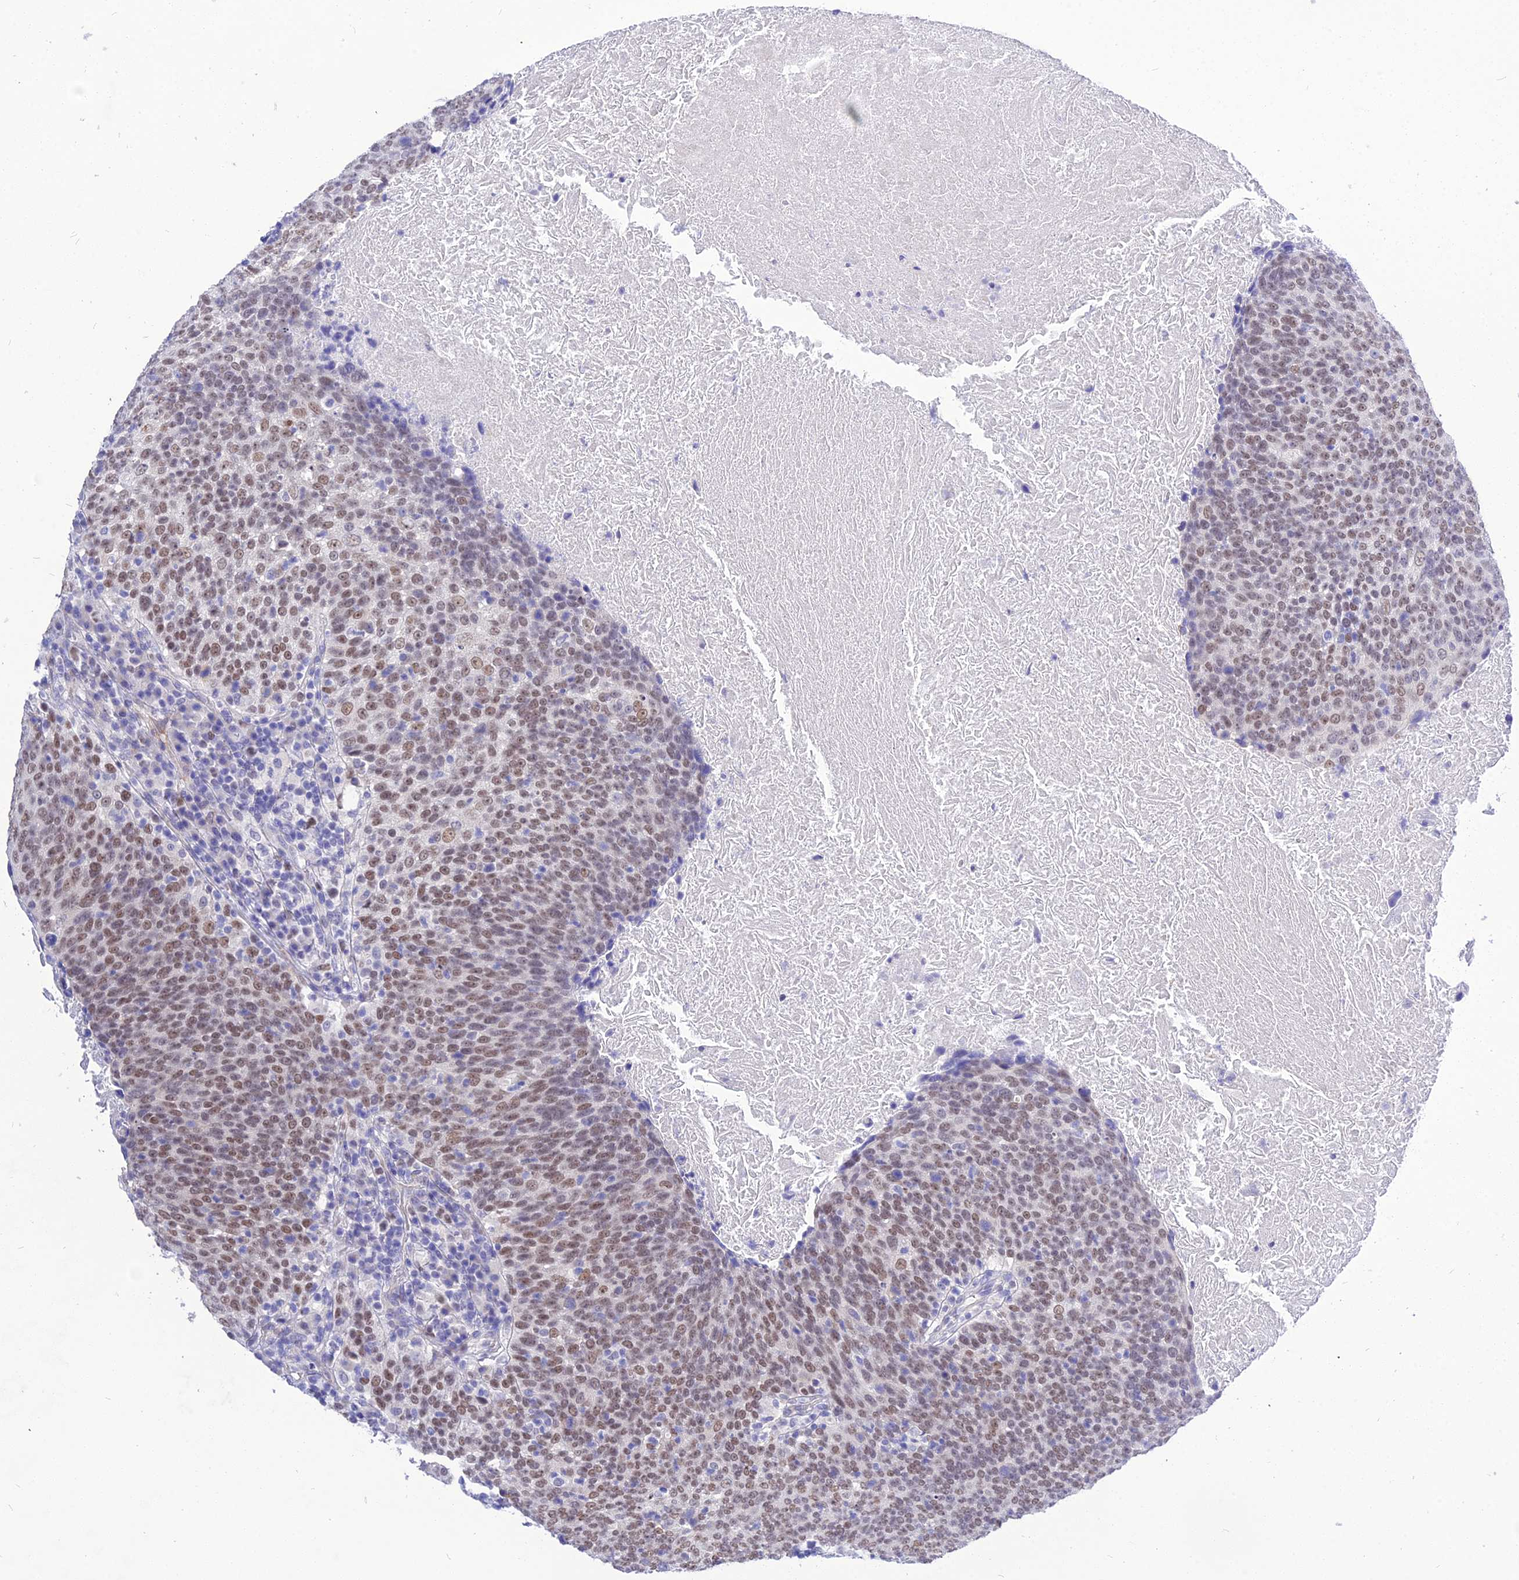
{"staining": {"intensity": "moderate", "quantity": ">75%", "location": "nuclear"}, "tissue": "head and neck cancer", "cell_type": "Tumor cells", "image_type": "cancer", "snomed": [{"axis": "morphology", "description": "Squamous cell carcinoma, NOS"}, {"axis": "morphology", "description": "Squamous cell carcinoma, metastatic, NOS"}, {"axis": "topography", "description": "Lymph node"}, {"axis": "topography", "description": "Head-Neck"}], "caption": "A brown stain highlights moderate nuclear positivity of a protein in human head and neck cancer tumor cells.", "gene": "DEFB107A", "patient": {"sex": "male", "age": 62}}